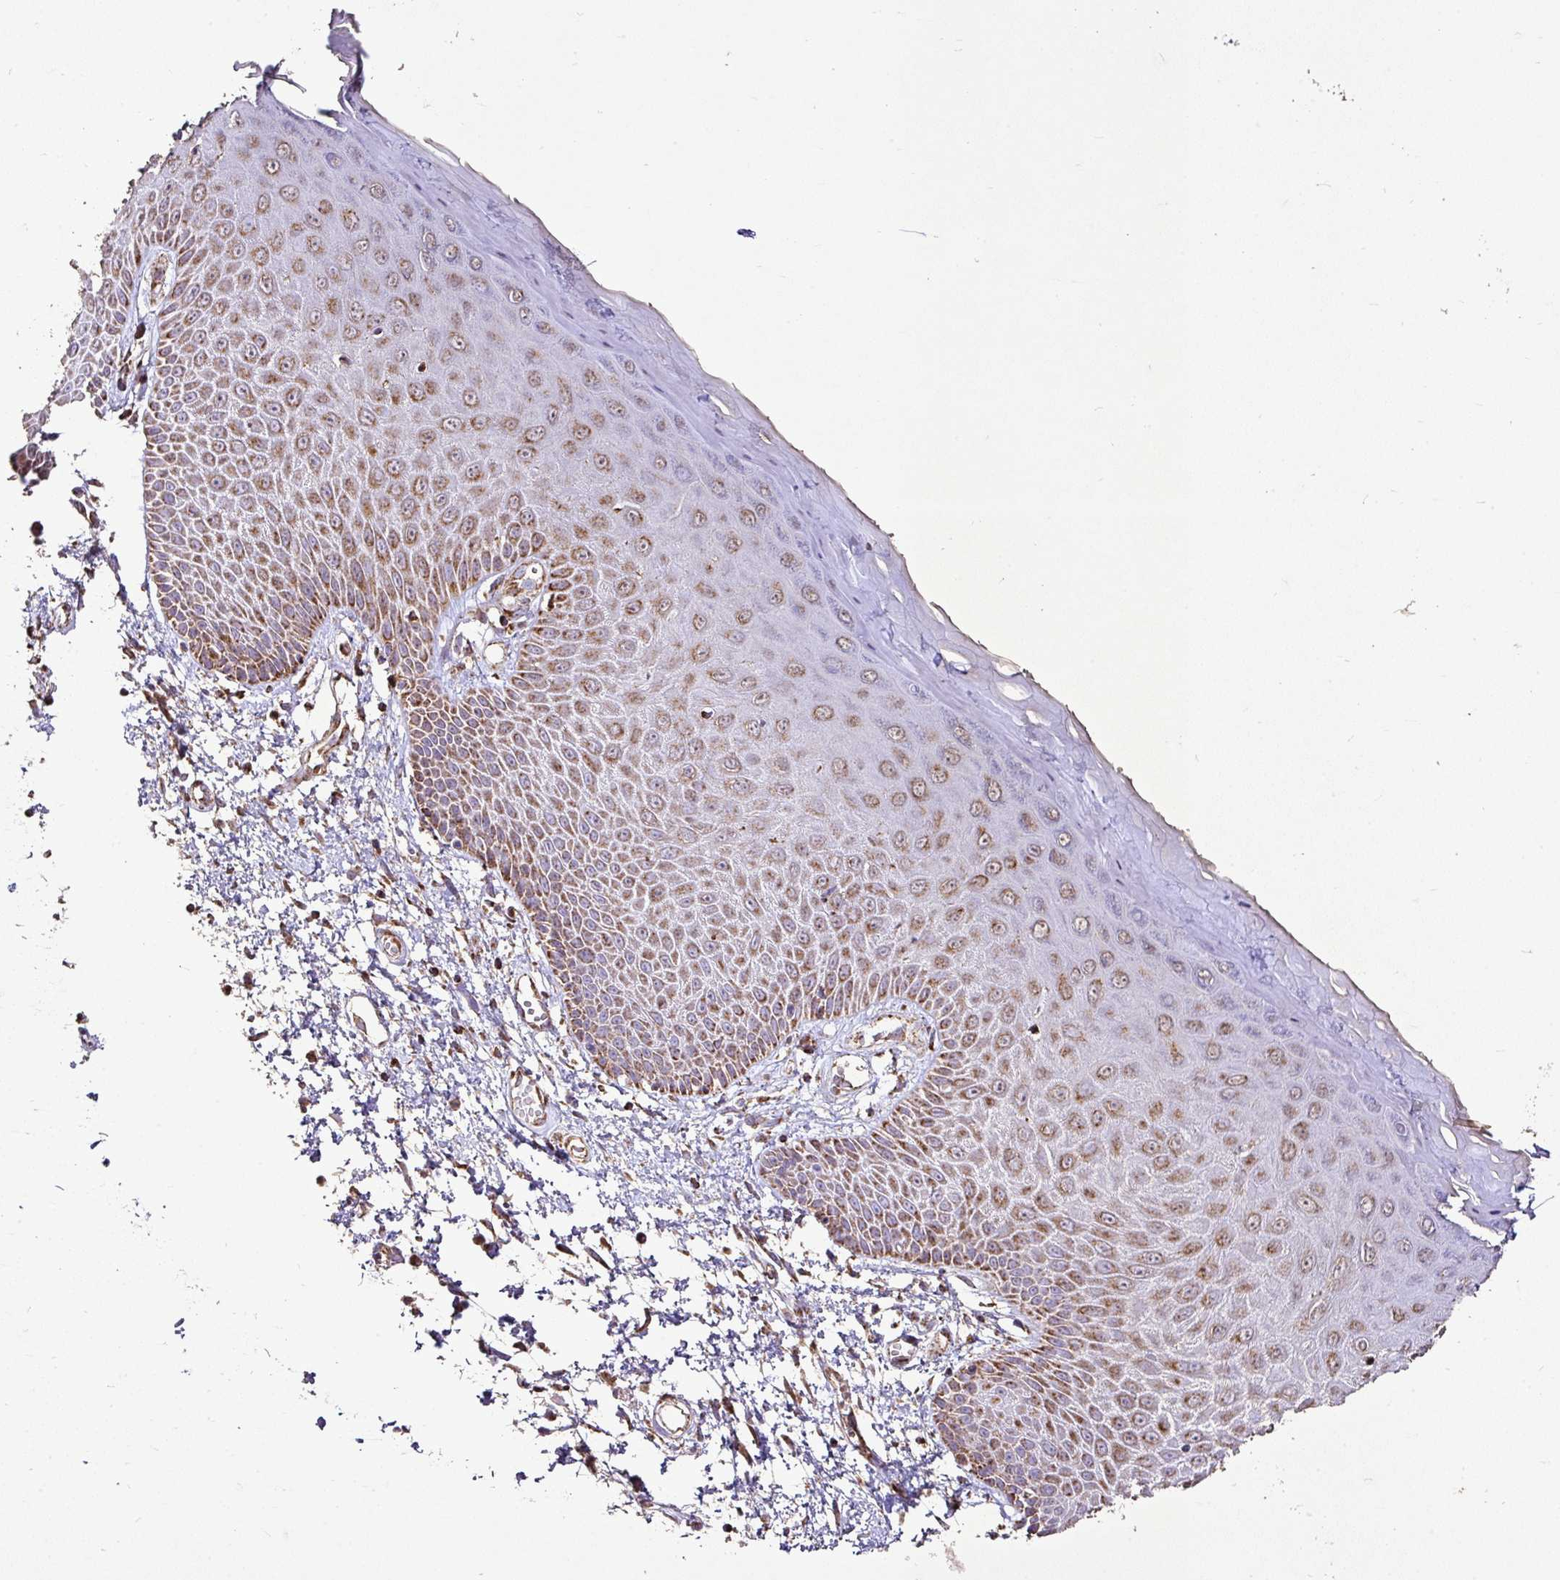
{"staining": {"intensity": "moderate", "quantity": ">75%", "location": "cytoplasmic/membranous"}, "tissue": "skin", "cell_type": "Epidermal cells", "image_type": "normal", "snomed": [{"axis": "morphology", "description": "Normal tissue, NOS"}, {"axis": "topography", "description": "Anal"}, {"axis": "topography", "description": "Peripheral nerve tissue"}], "caption": "Brown immunohistochemical staining in normal human skin shows moderate cytoplasmic/membranous staining in approximately >75% of epidermal cells.", "gene": "AGK", "patient": {"sex": "male", "age": 78}}